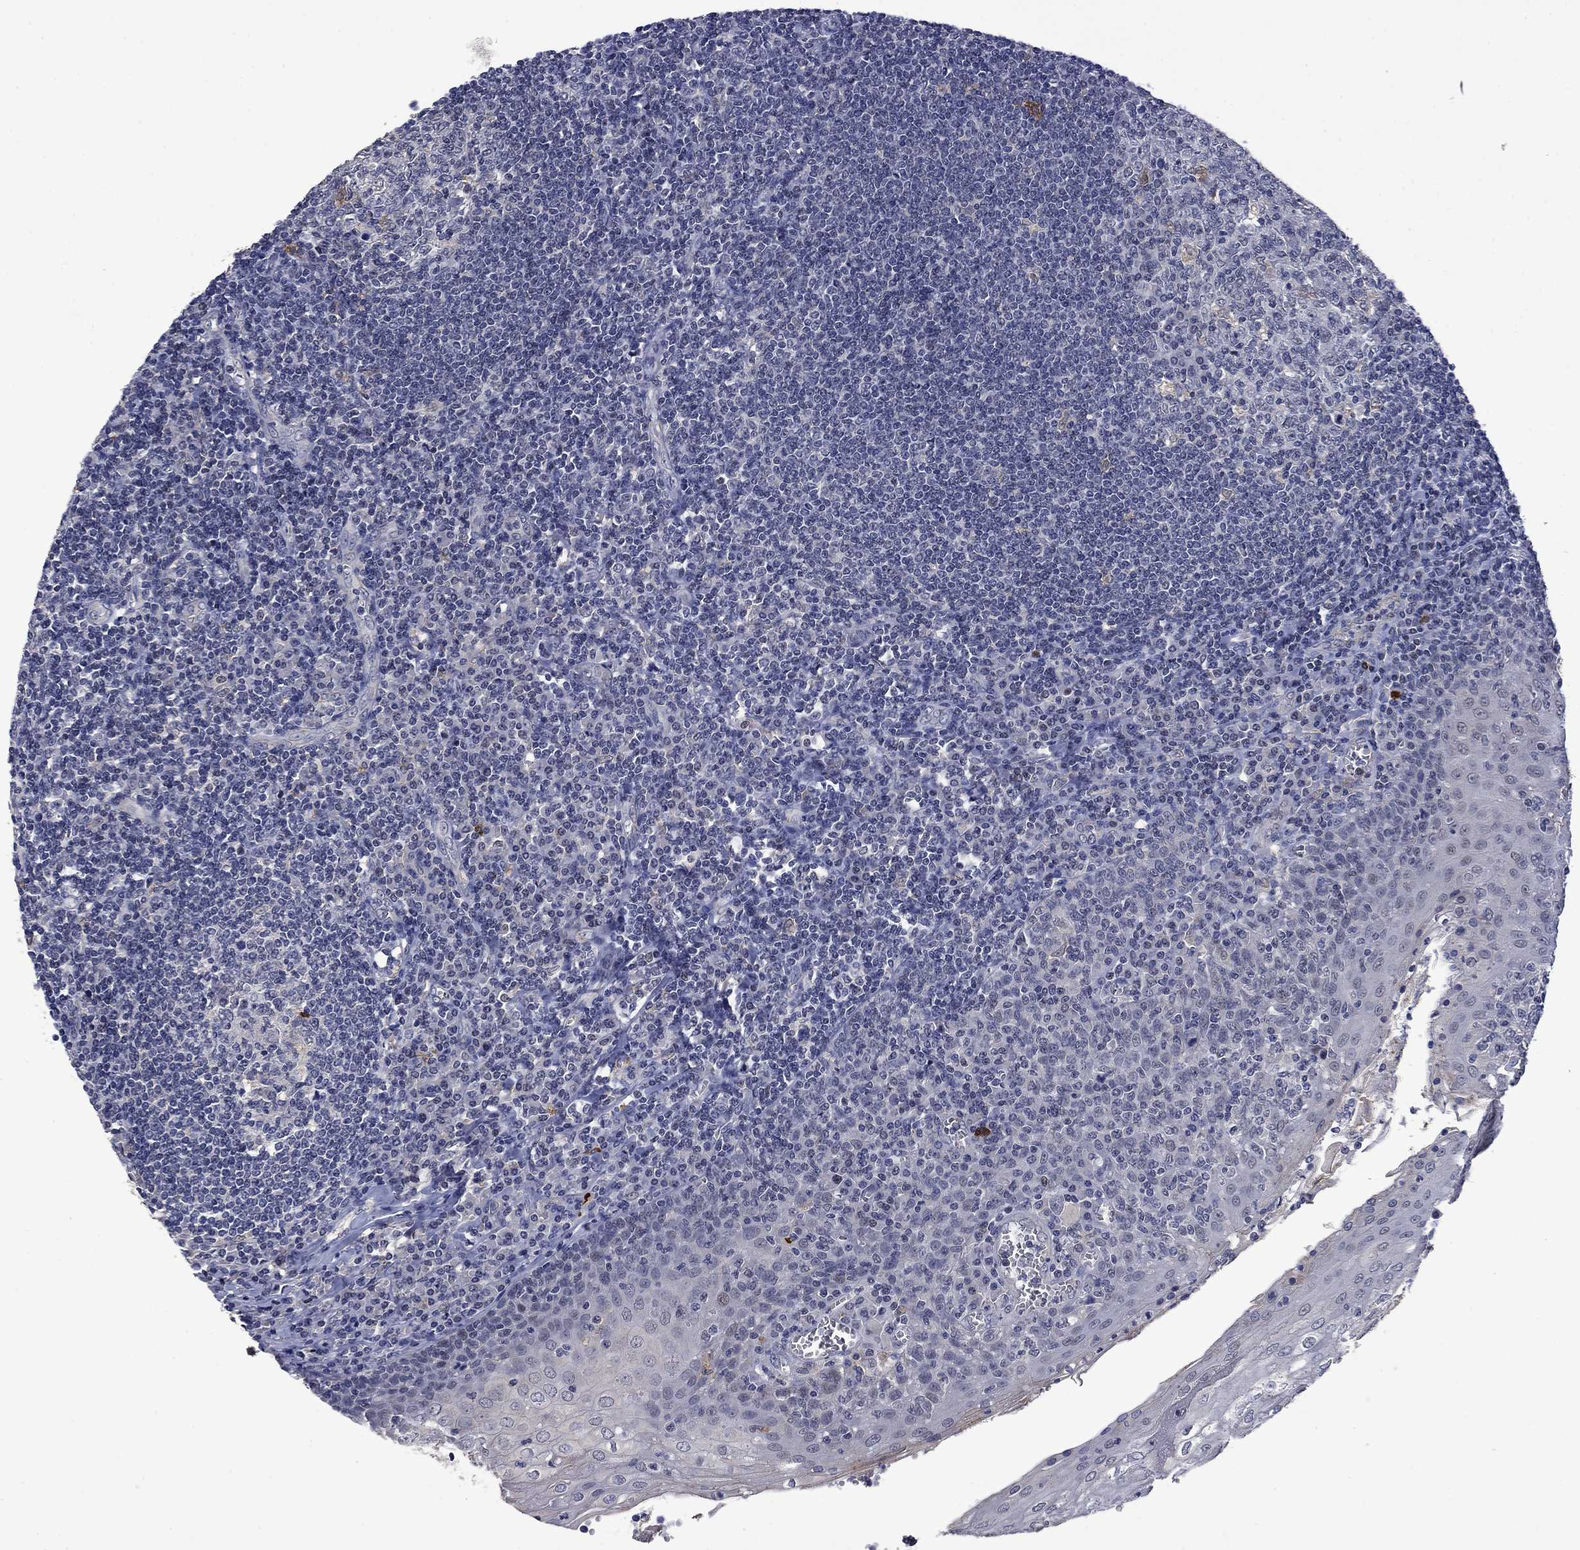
{"staining": {"intensity": "negative", "quantity": "none", "location": "none"}, "tissue": "tonsil", "cell_type": "Germinal center cells", "image_type": "normal", "snomed": [{"axis": "morphology", "description": "Normal tissue, NOS"}, {"axis": "topography", "description": "Tonsil"}], "caption": "The photomicrograph displays no significant positivity in germinal center cells of tonsil.", "gene": "PHKA1", "patient": {"sex": "male", "age": 33}}